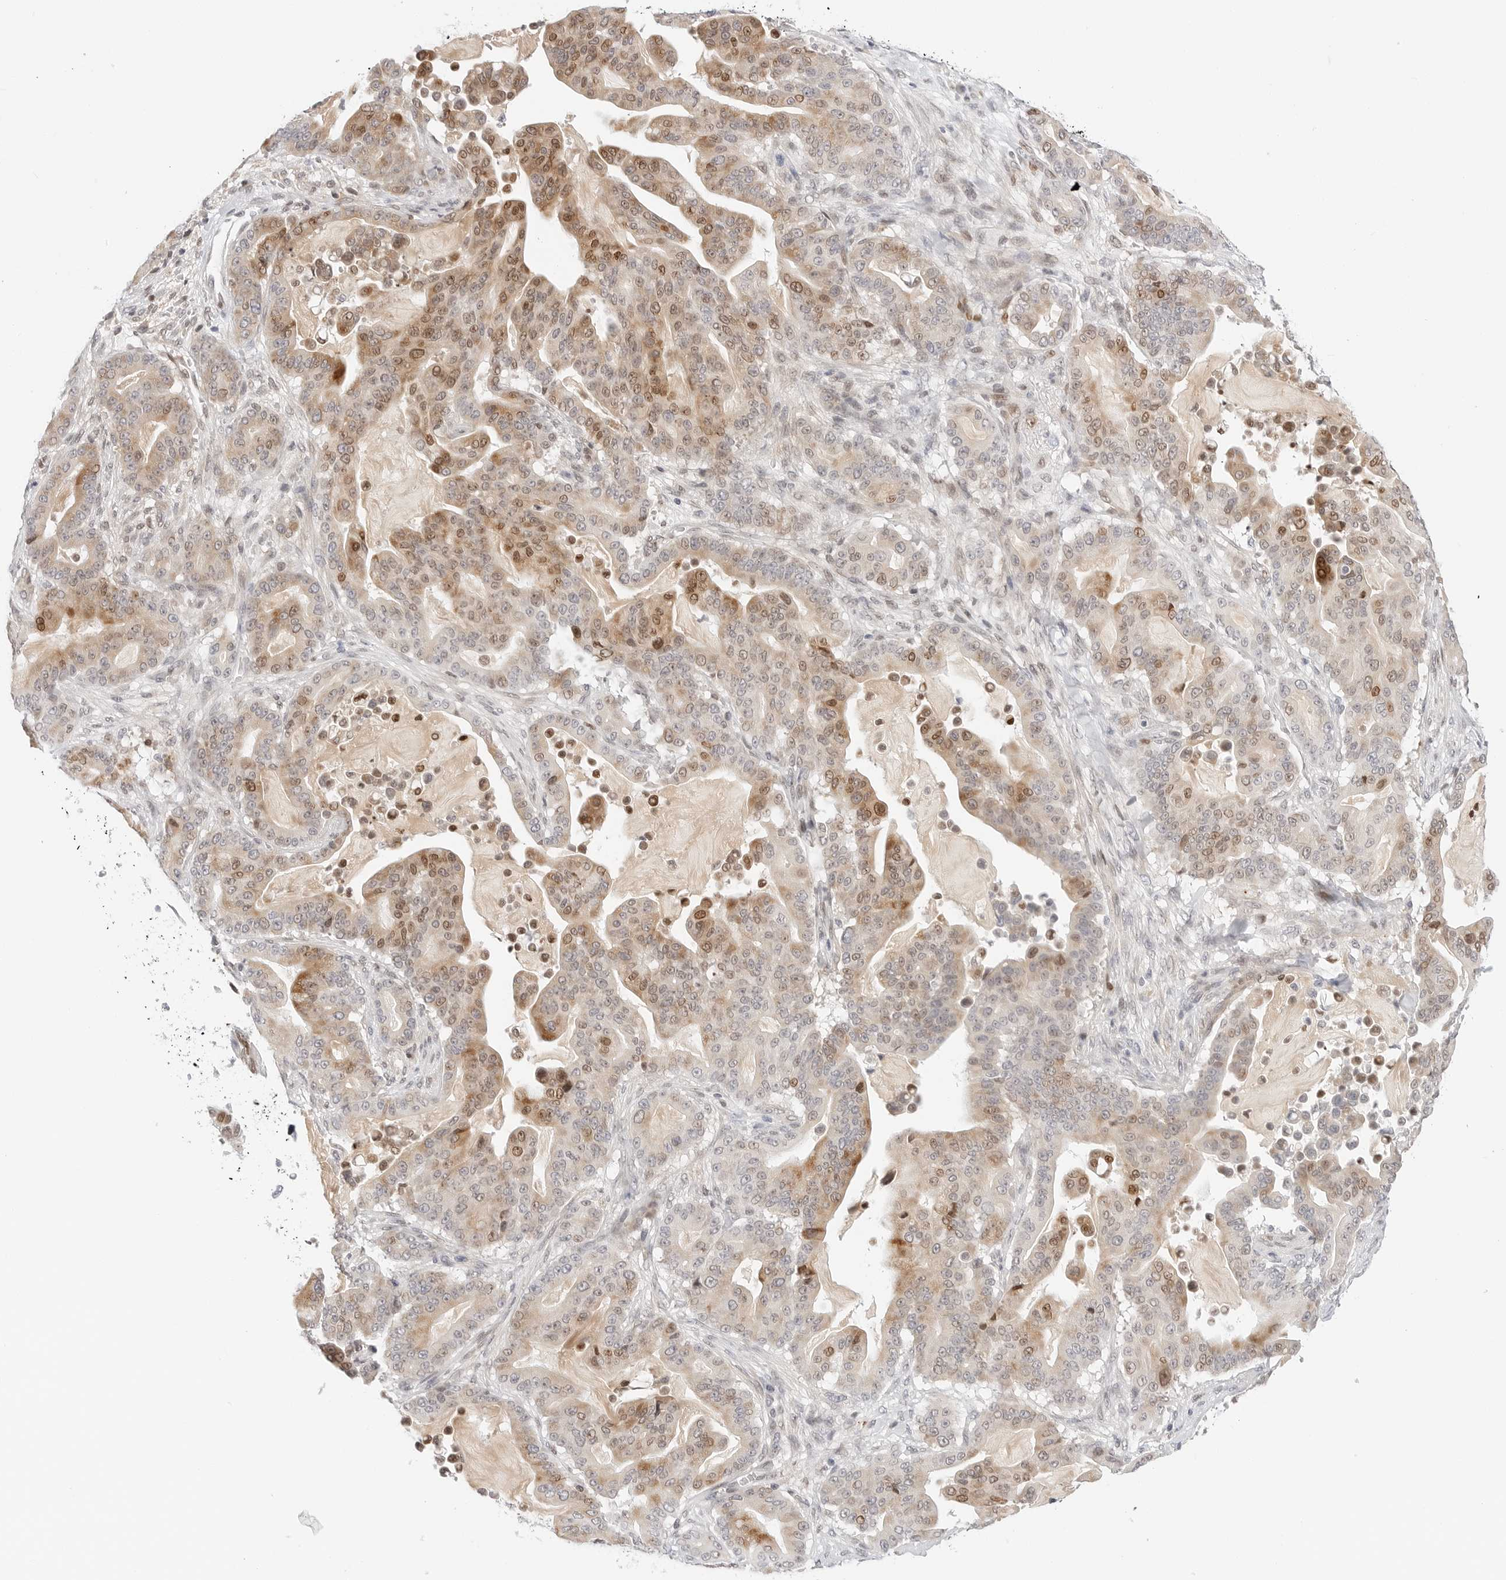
{"staining": {"intensity": "moderate", "quantity": ">75%", "location": "cytoplasmic/membranous,nuclear"}, "tissue": "pancreatic cancer", "cell_type": "Tumor cells", "image_type": "cancer", "snomed": [{"axis": "morphology", "description": "Adenocarcinoma, NOS"}, {"axis": "topography", "description": "Pancreas"}], "caption": "High-power microscopy captured an immunohistochemistry (IHC) image of pancreatic cancer (adenocarcinoma), revealing moderate cytoplasmic/membranous and nuclear staining in about >75% of tumor cells.", "gene": "SPIDR", "patient": {"sex": "male", "age": 63}}